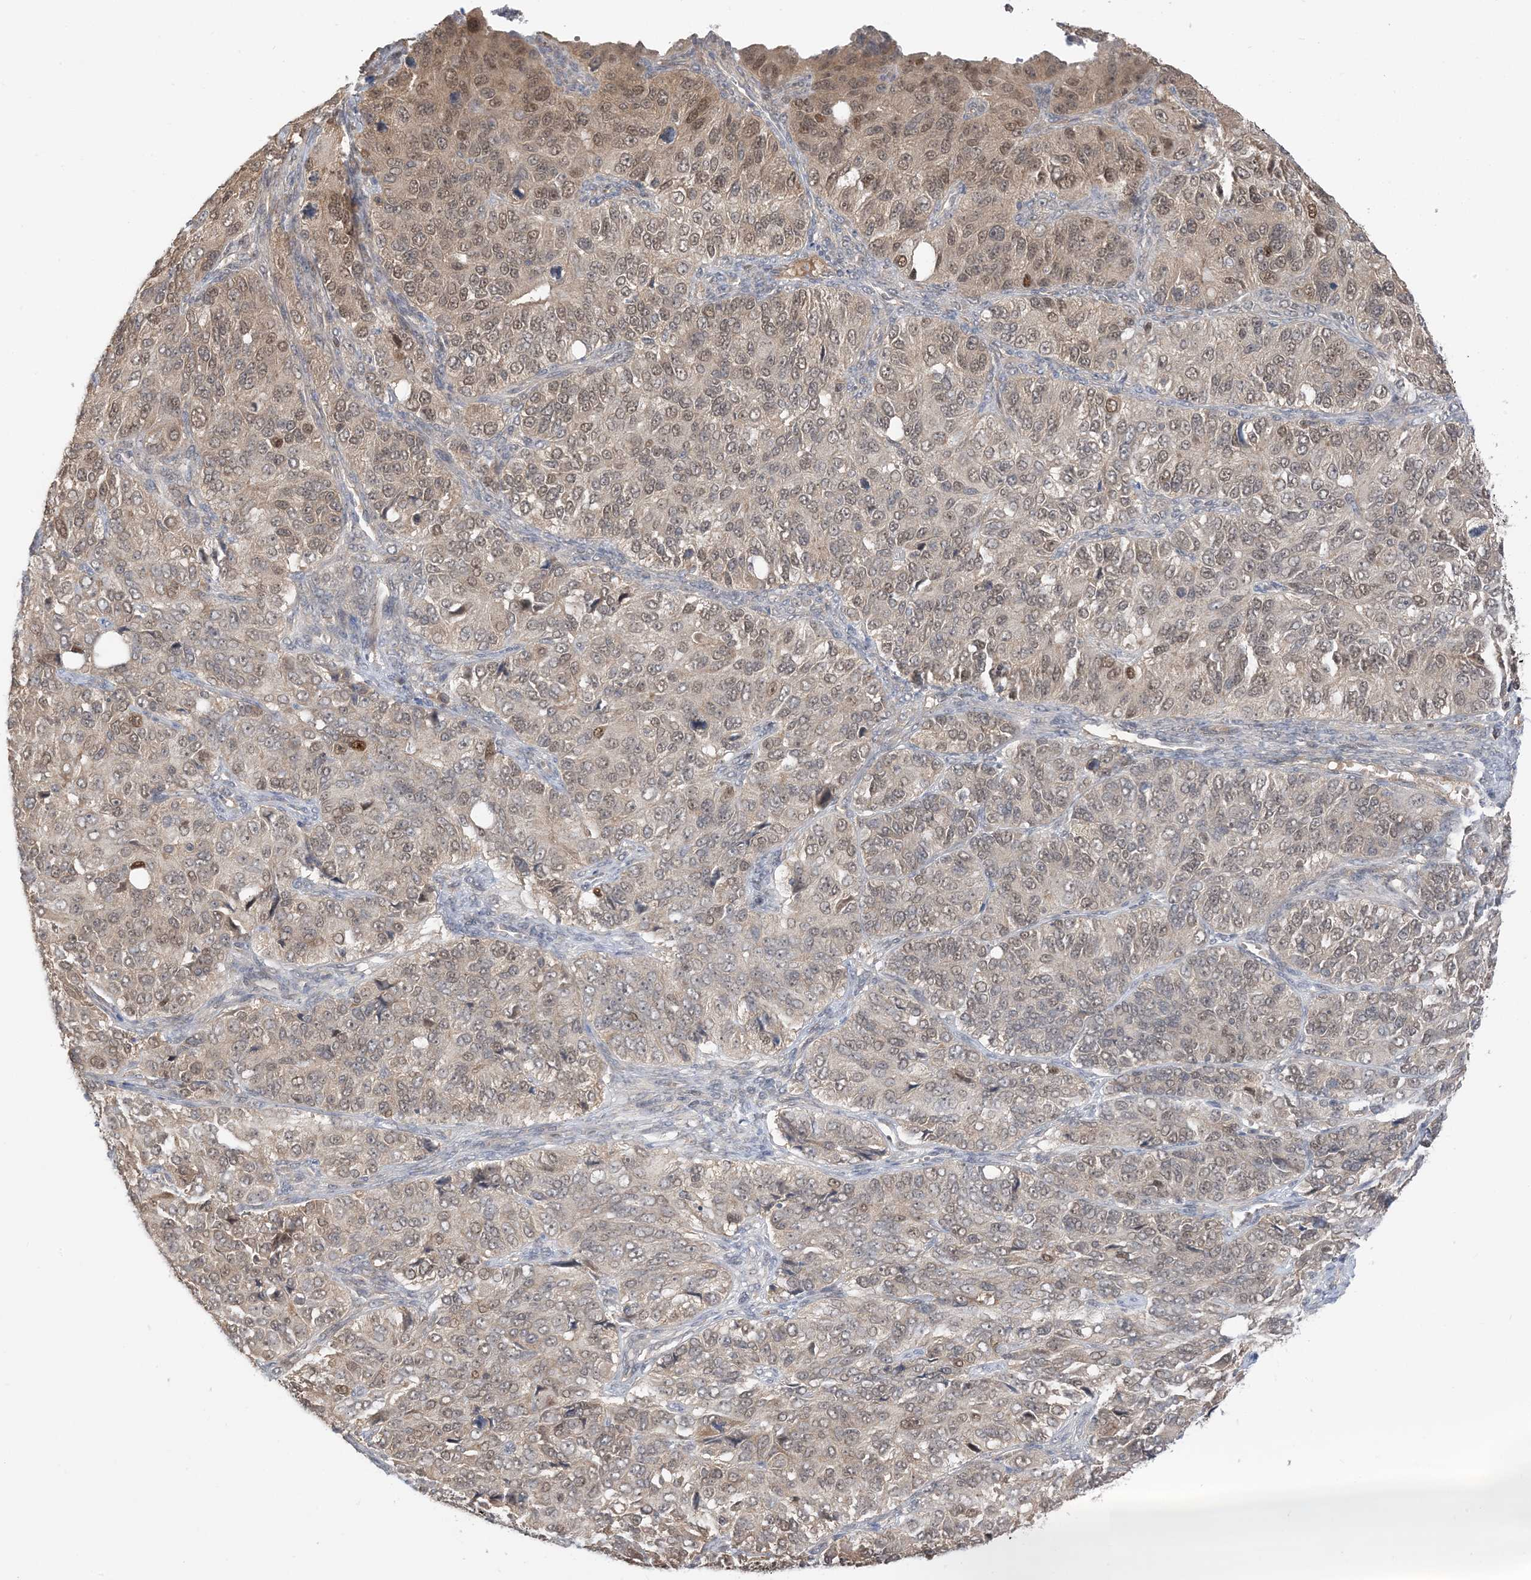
{"staining": {"intensity": "weak", "quantity": ">75%", "location": "cytoplasmic/membranous,nuclear"}, "tissue": "ovarian cancer", "cell_type": "Tumor cells", "image_type": "cancer", "snomed": [{"axis": "morphology", "description": "Carcinoma, endometroid"}, {"axis": "topography", "description": "Ovary"}], "caption": "Protein expression analysis of human ovarian endometroid carcinoma reveals weak cytoplasmic/membranous and nuclear expression in approximately >75% of tumor cells.", "gene": "WDR26", "patient": {"sex": "female", "age": 51}}